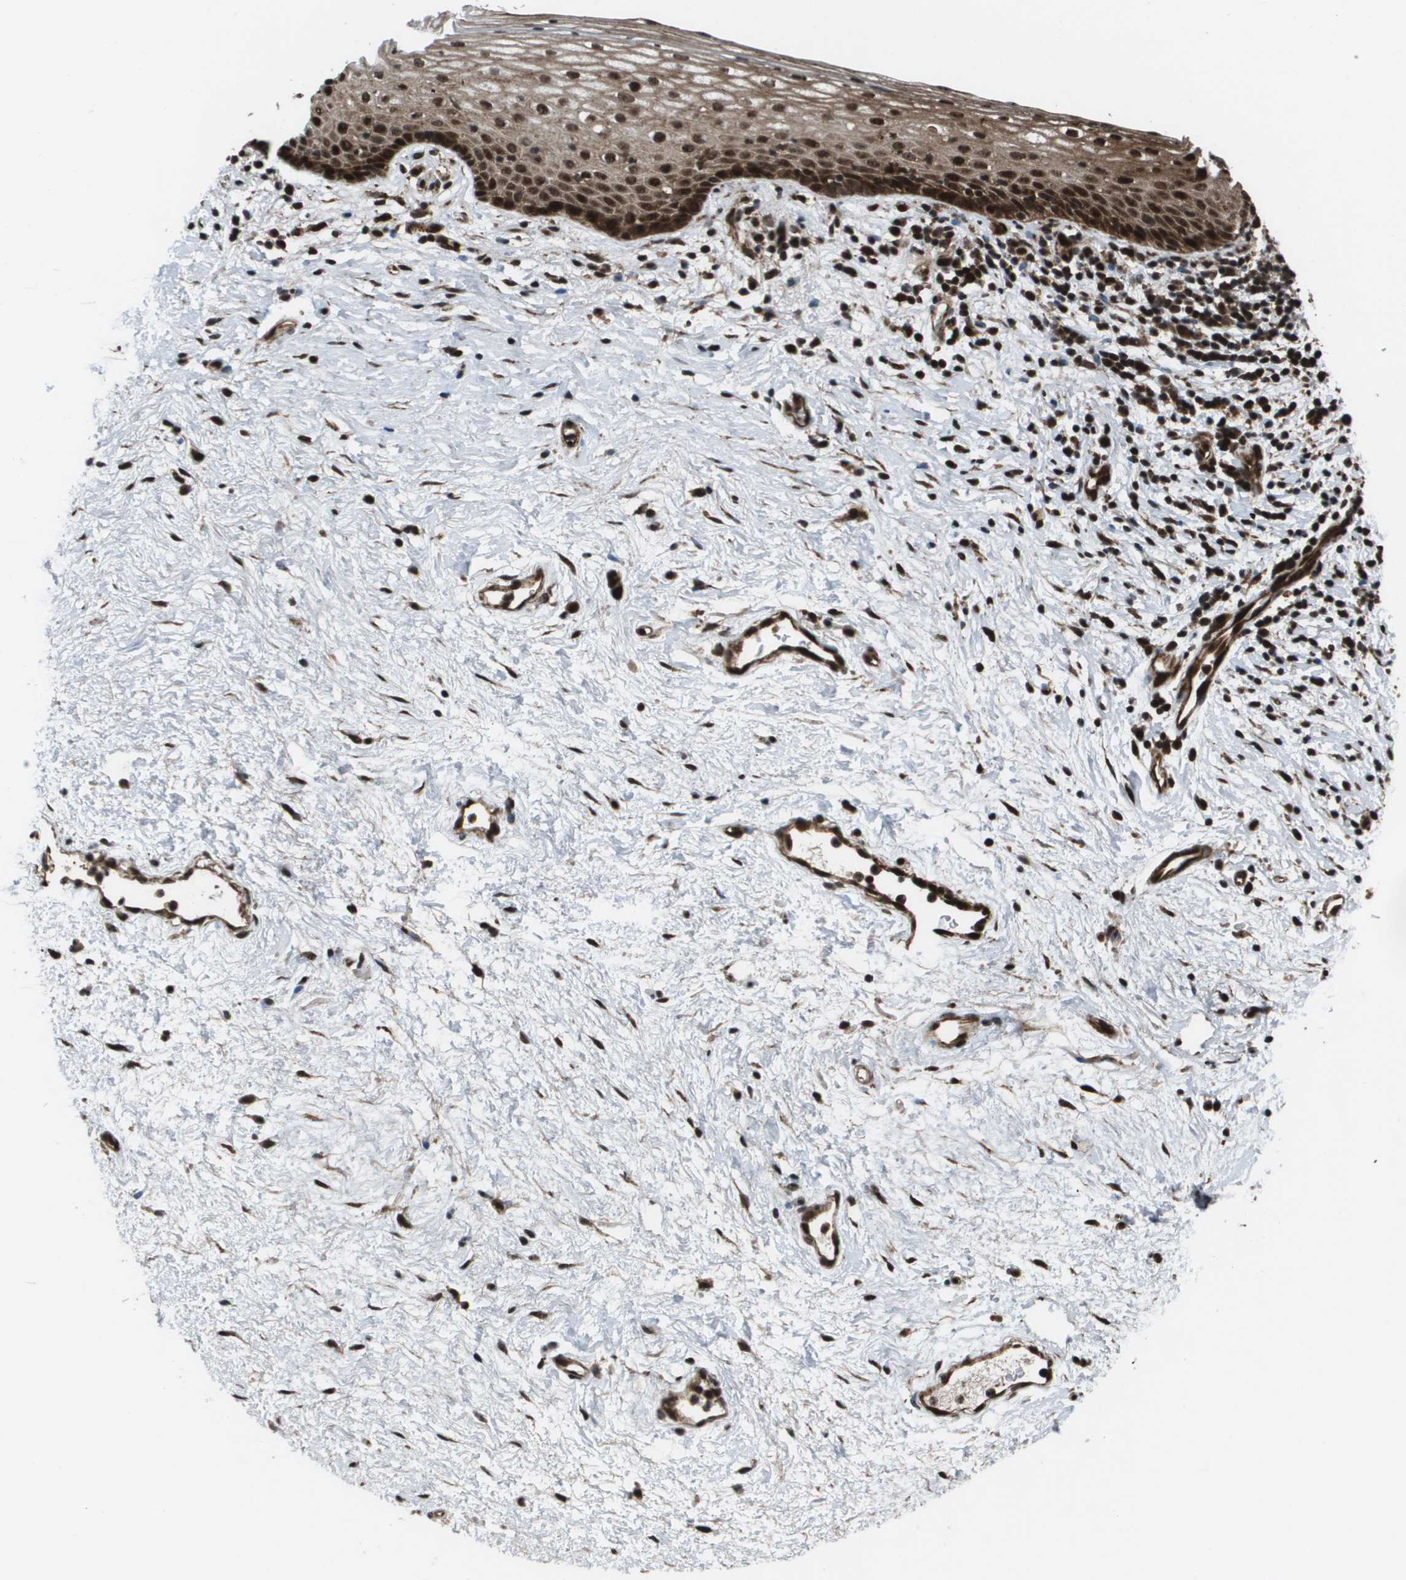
{"staining": {"intensity": "strong", "quantity": "25%-75%", "location": "cytoplasmic/membranous,nuclear"}, "tissue": "vagina", "cell_type": "Squamous epithelial cells", "image_type": "normal", "snomed": [{"axis": "morphology", "description": "Normal tissue, NOS"}, {"axis": "topography", "description": "Vagina"}], "caption": "Approximately 25%-75% of squamous epithelial cells in unremarkable vagina reveal strong cytoplasmic/membranous,nuclear protein expression as visualized by brown immunohistochemical staining.", "gene": "AXIN2", "patient": {"sex": "female", "age": 44}}